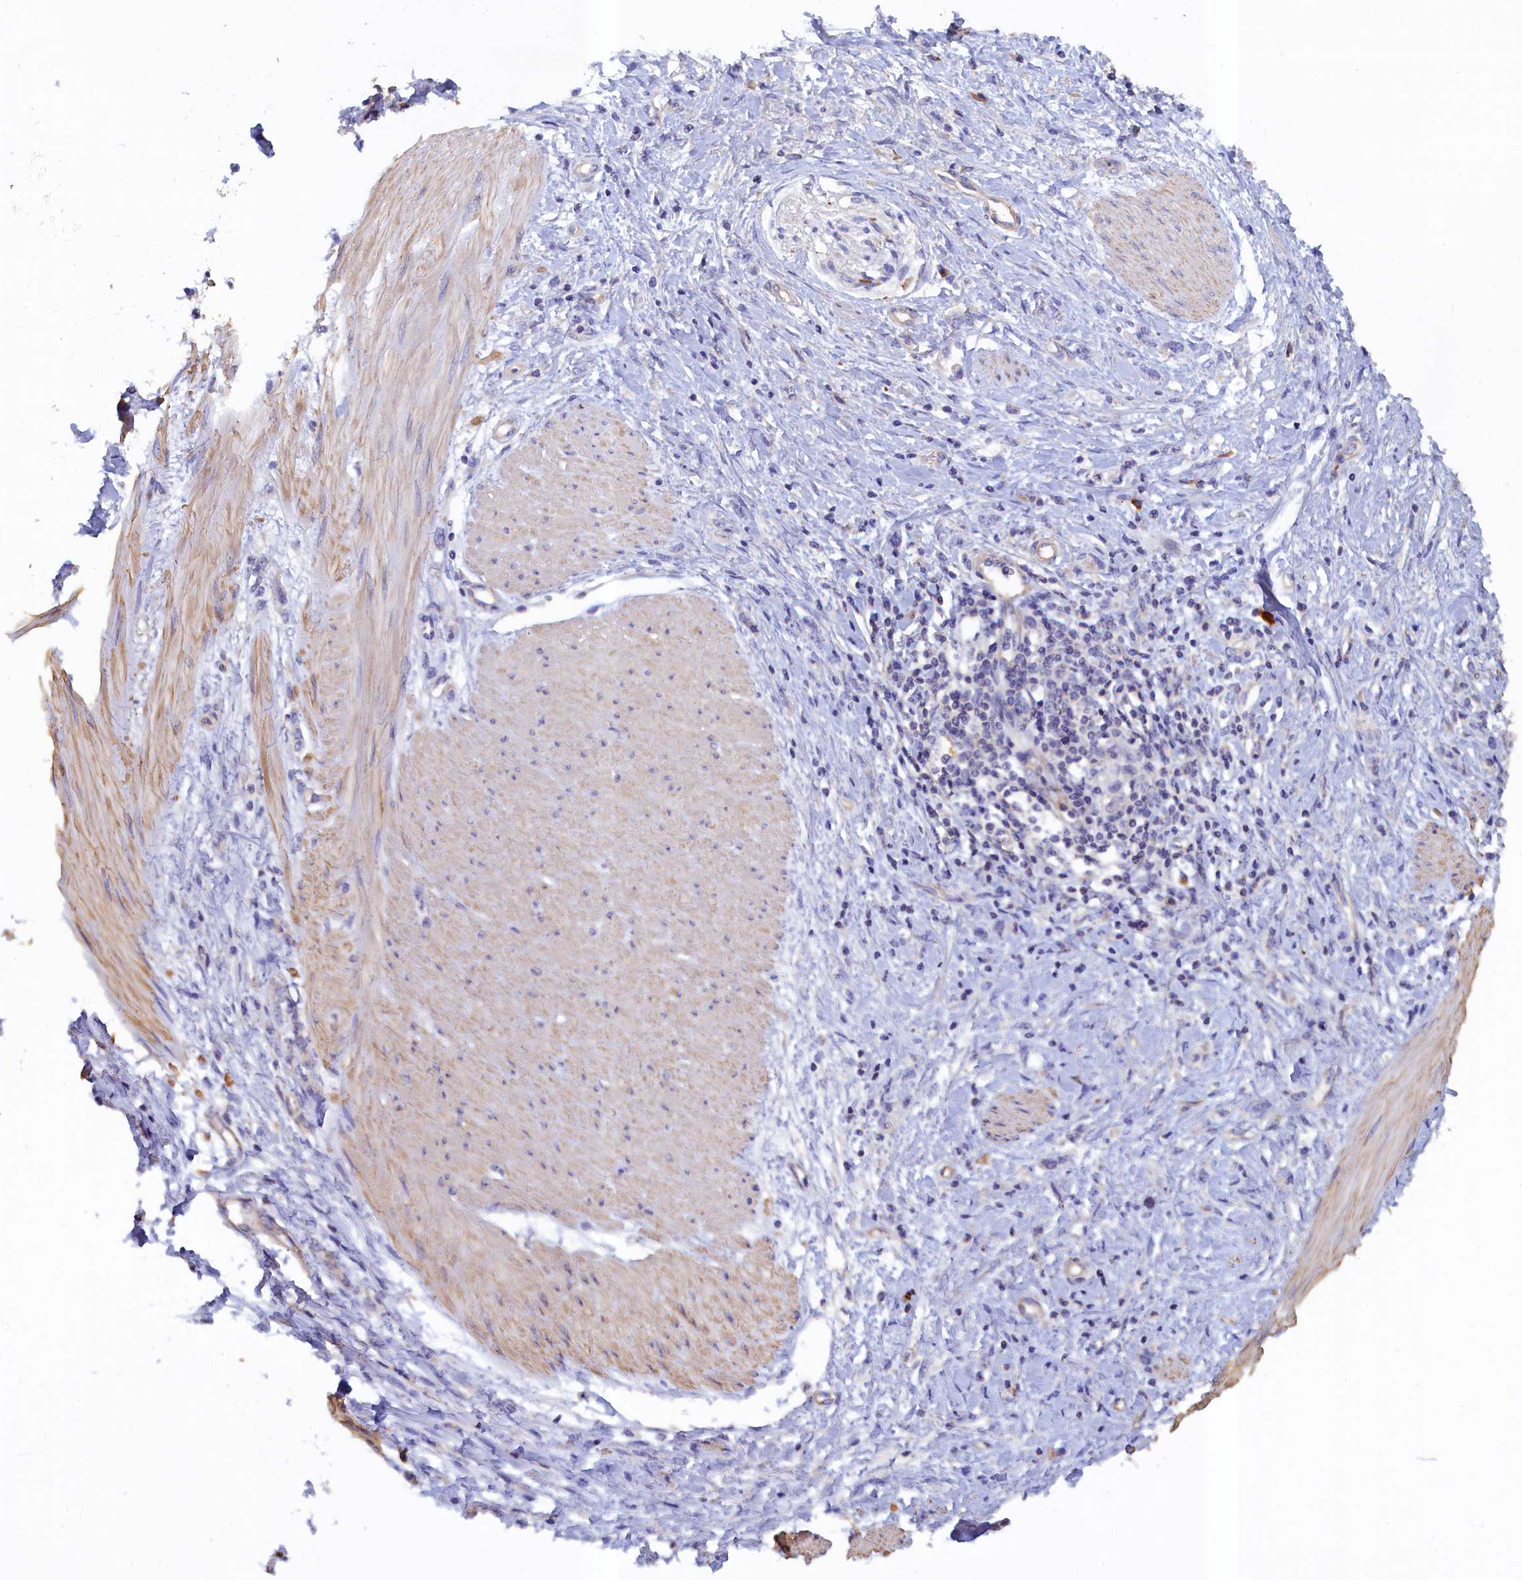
{"staining": {"intensity": "negative", "quantity": "none", "location": "none"}, "tissue": "stomach cancer", "cell_type": "Tumor cells", "image_type": "cancer", "snomed": [{"axis": "morphology", "description": "Adenocarcinoma, NOS"}, {"axis": "topography", "description": "Stomach"}], "caption": "Photomicrograph shows no significant protein expression in tumor cells of adenocarcinoma (stomach).", "gene": "ANKRD2", "patient": {"sex": "female", "age": 76}}